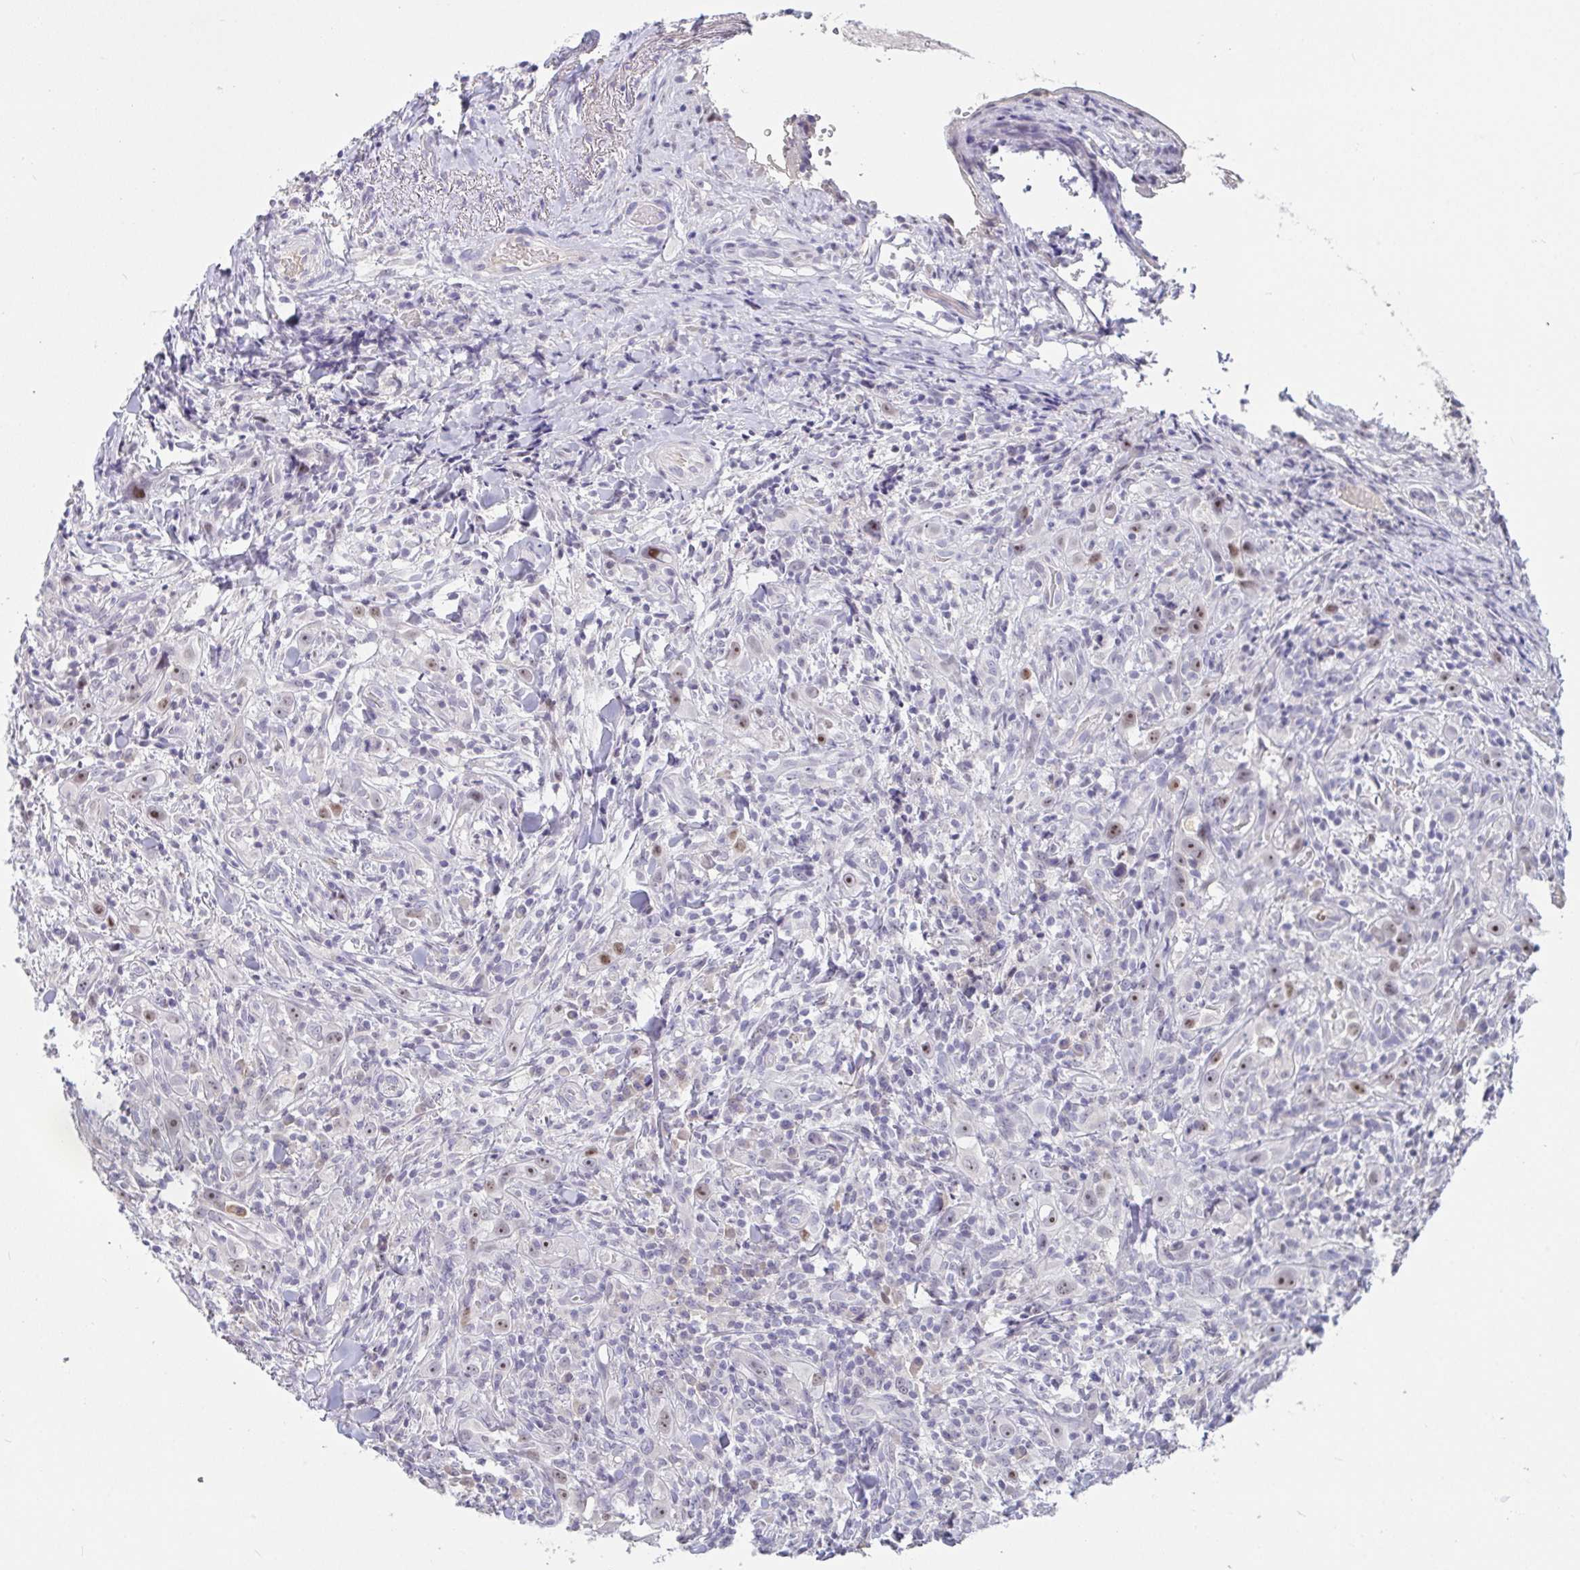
{"staining": {"intensity": "moderate", "quantity": "25%-75%", "location": "nuclear"}, "tissue": "head and neck cancer", "cell_type": "Tumor cells", "image_type": "cancer", "snomed": [{"axis": "morphology", "description": "Squamous cell carcinoma, NOS"}, {"axis": "topography", "description": "Head-Neck"}], "caption": "Tumor cells reveal medium levels of moderate nuclear expression in about 25%-75% of cells in human head and neck cancer (squamous cell carcinoma).", "gene": "MYC", "patient": {"sex": "female", "age": 95}}